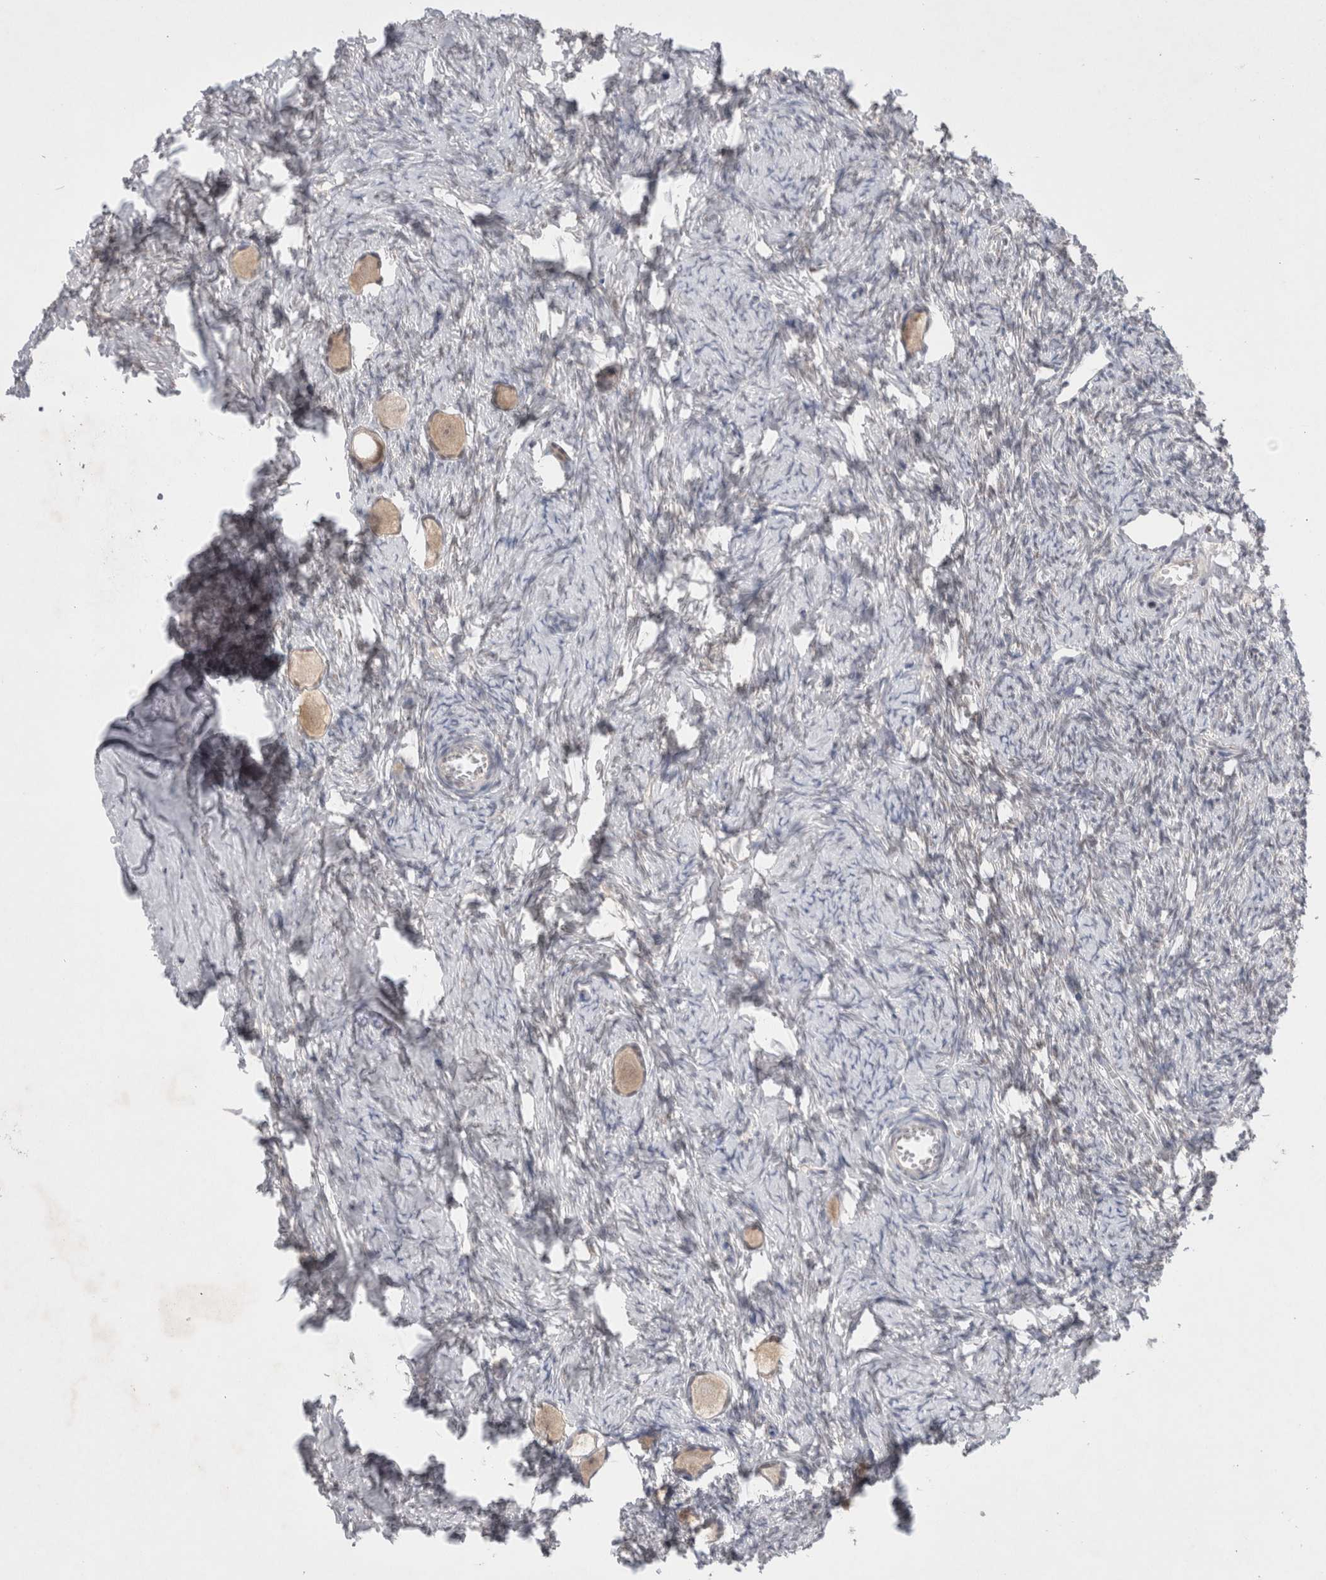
{"staining": {"intensity": "weak", "quantity": ">75%", "location": "cytoplasmic/membranous"}, "tissue": "ovary", "cell_type": "Follicle cells", "image_type": "normal", "snomed": [{"axis": "morphology", "description": "Normal tissue, NOS"}, {"axis": "topography", "description": "Ovary"}], "caption": "Weak cytoplasmic/membranous expression for a protein is seen in about >75% of follicle cells of benign ovary using immunohistochemistry (IHC).", "gene": "BICD2", "patient": {"sex": "female", "age": 27}}